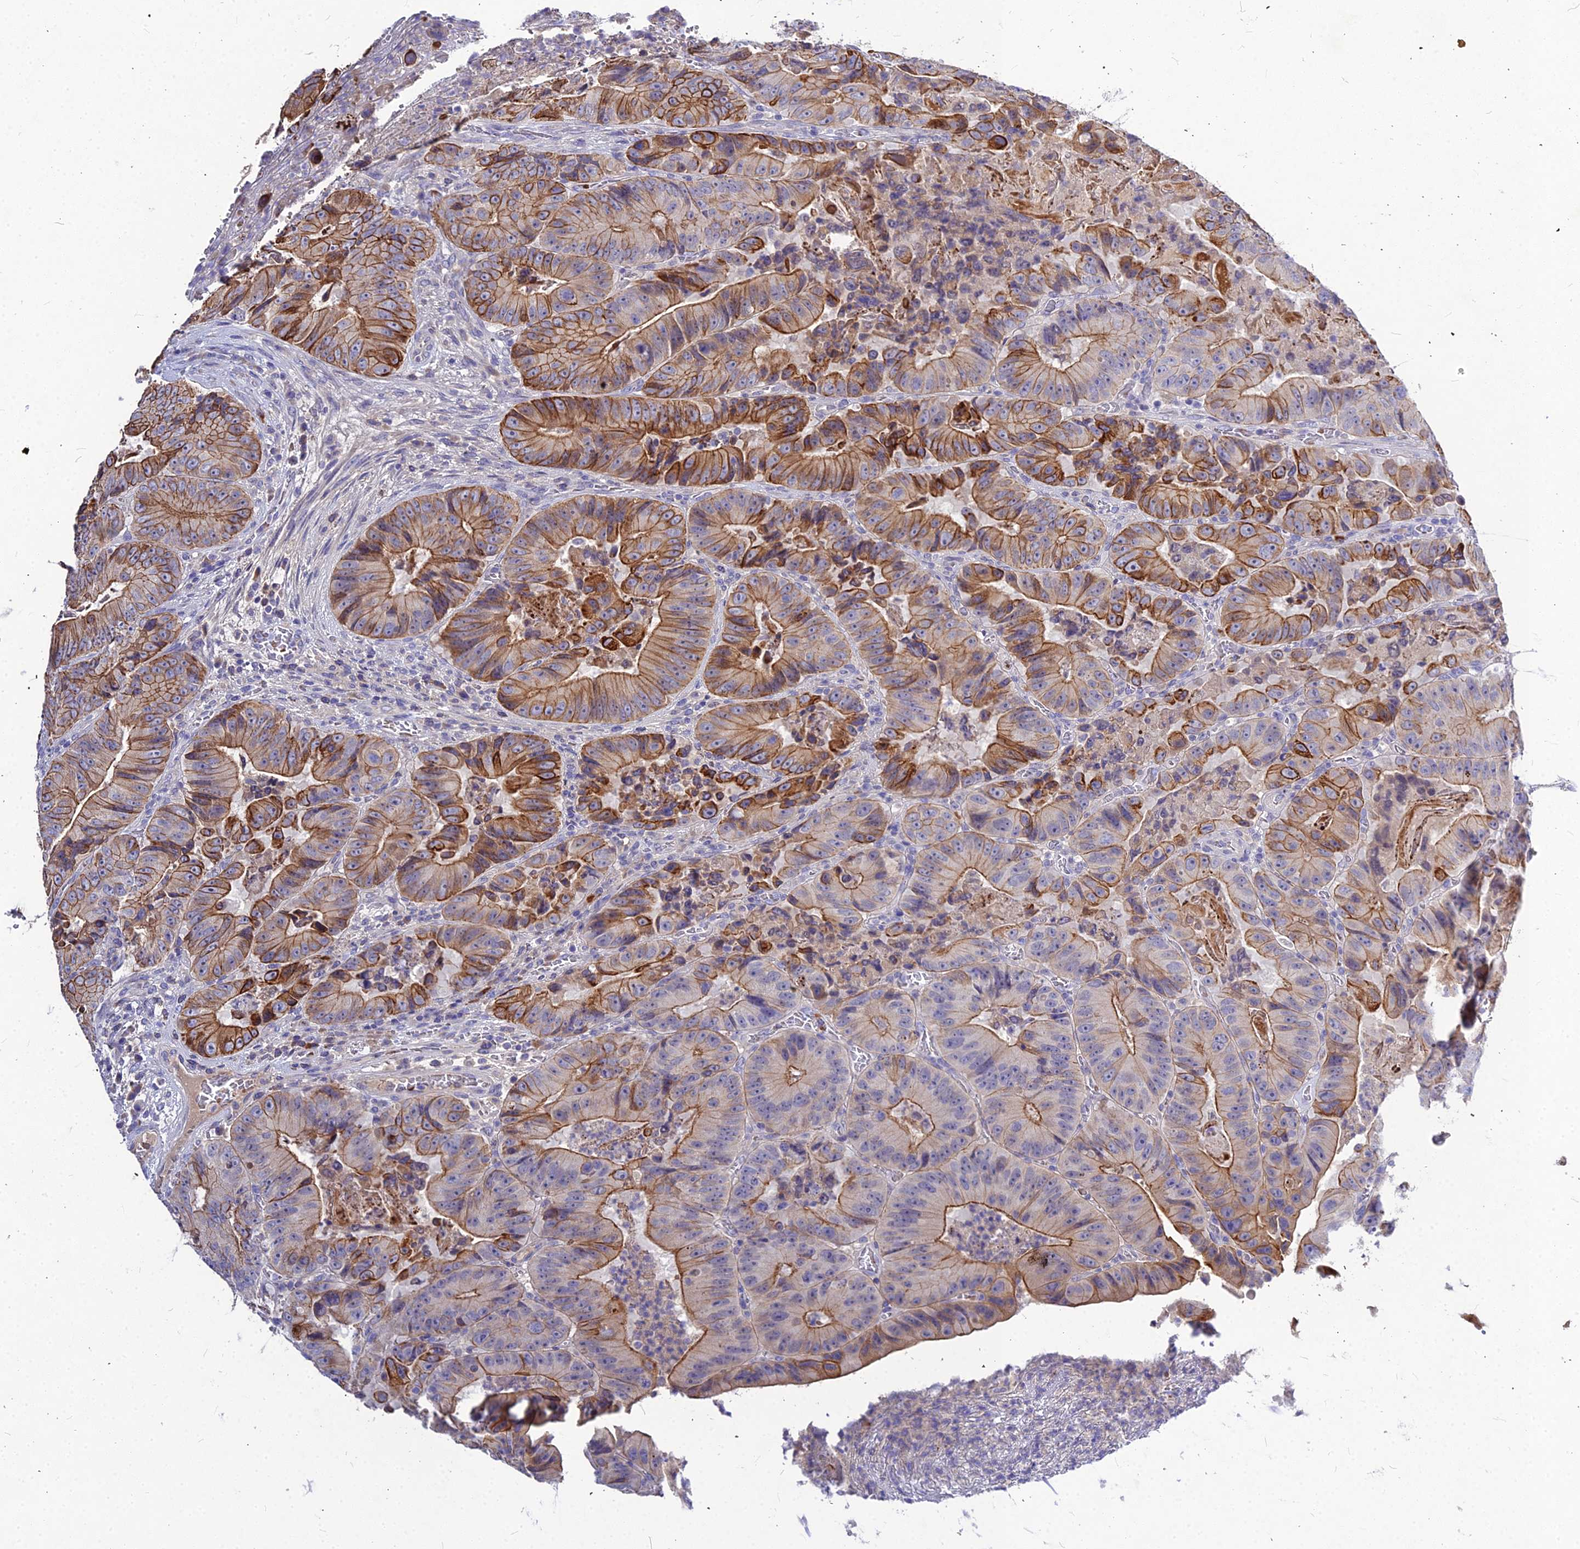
{"staining": {"intensity": "moderate", "quantity": ">75%", "location": "cytoplasmic/membranous"}, "tissue": "colorectal cancer", "cell_type": "Tumor cells", "image_type": "cancer", "snomed": [{"axis": "morphology", "description": "Adenocarcinoma, NOS"}, {"axis": "topography", "description": "Colon"}], "caption": "Adenocarcinoma (colorectal) stained with DAB IHC reveals medium levels of moderate cytoplasmic/membranous positivity in approximately >75% of tumor cells.", "gene": "DMRTA1", "patient": {"sex": "female", "age": 86}}